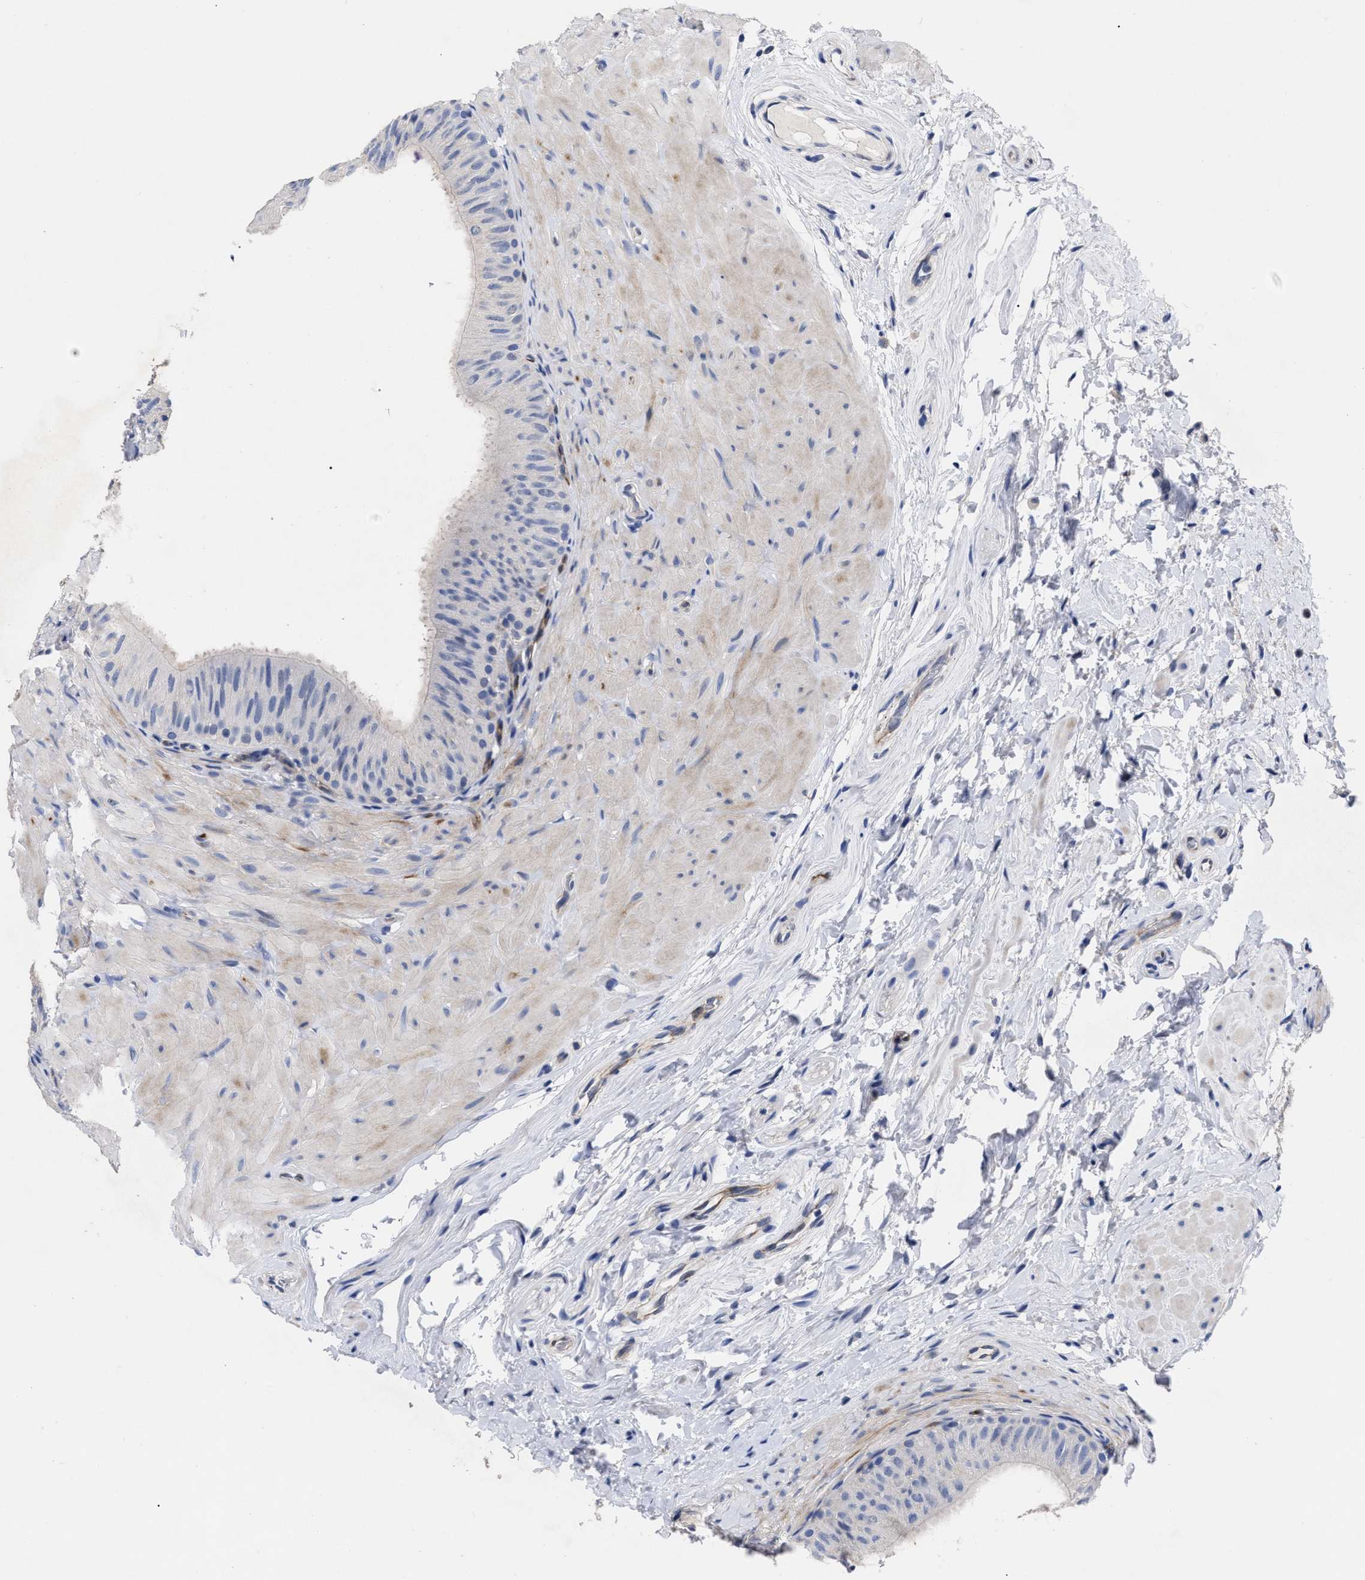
{"staining": {"intensity": "negative", "quantity": "none", "location": "none"}, "tissue": "epididymis", "cell_type": "Glandular cells", "image_type": "normal", "snomed": [{"axis": "morphology", "description": "Normal tissue, NOS"}, {"axis": "topography", "description": "Epididymis"}], "caption": "There is no significant staining in glandular cells of epididymis. (DAB immunohistochemistry visualized using brightfield microscopy, high magnification).", "gene": "CCN5", "patient": {"sex": "male", "age": 34}}